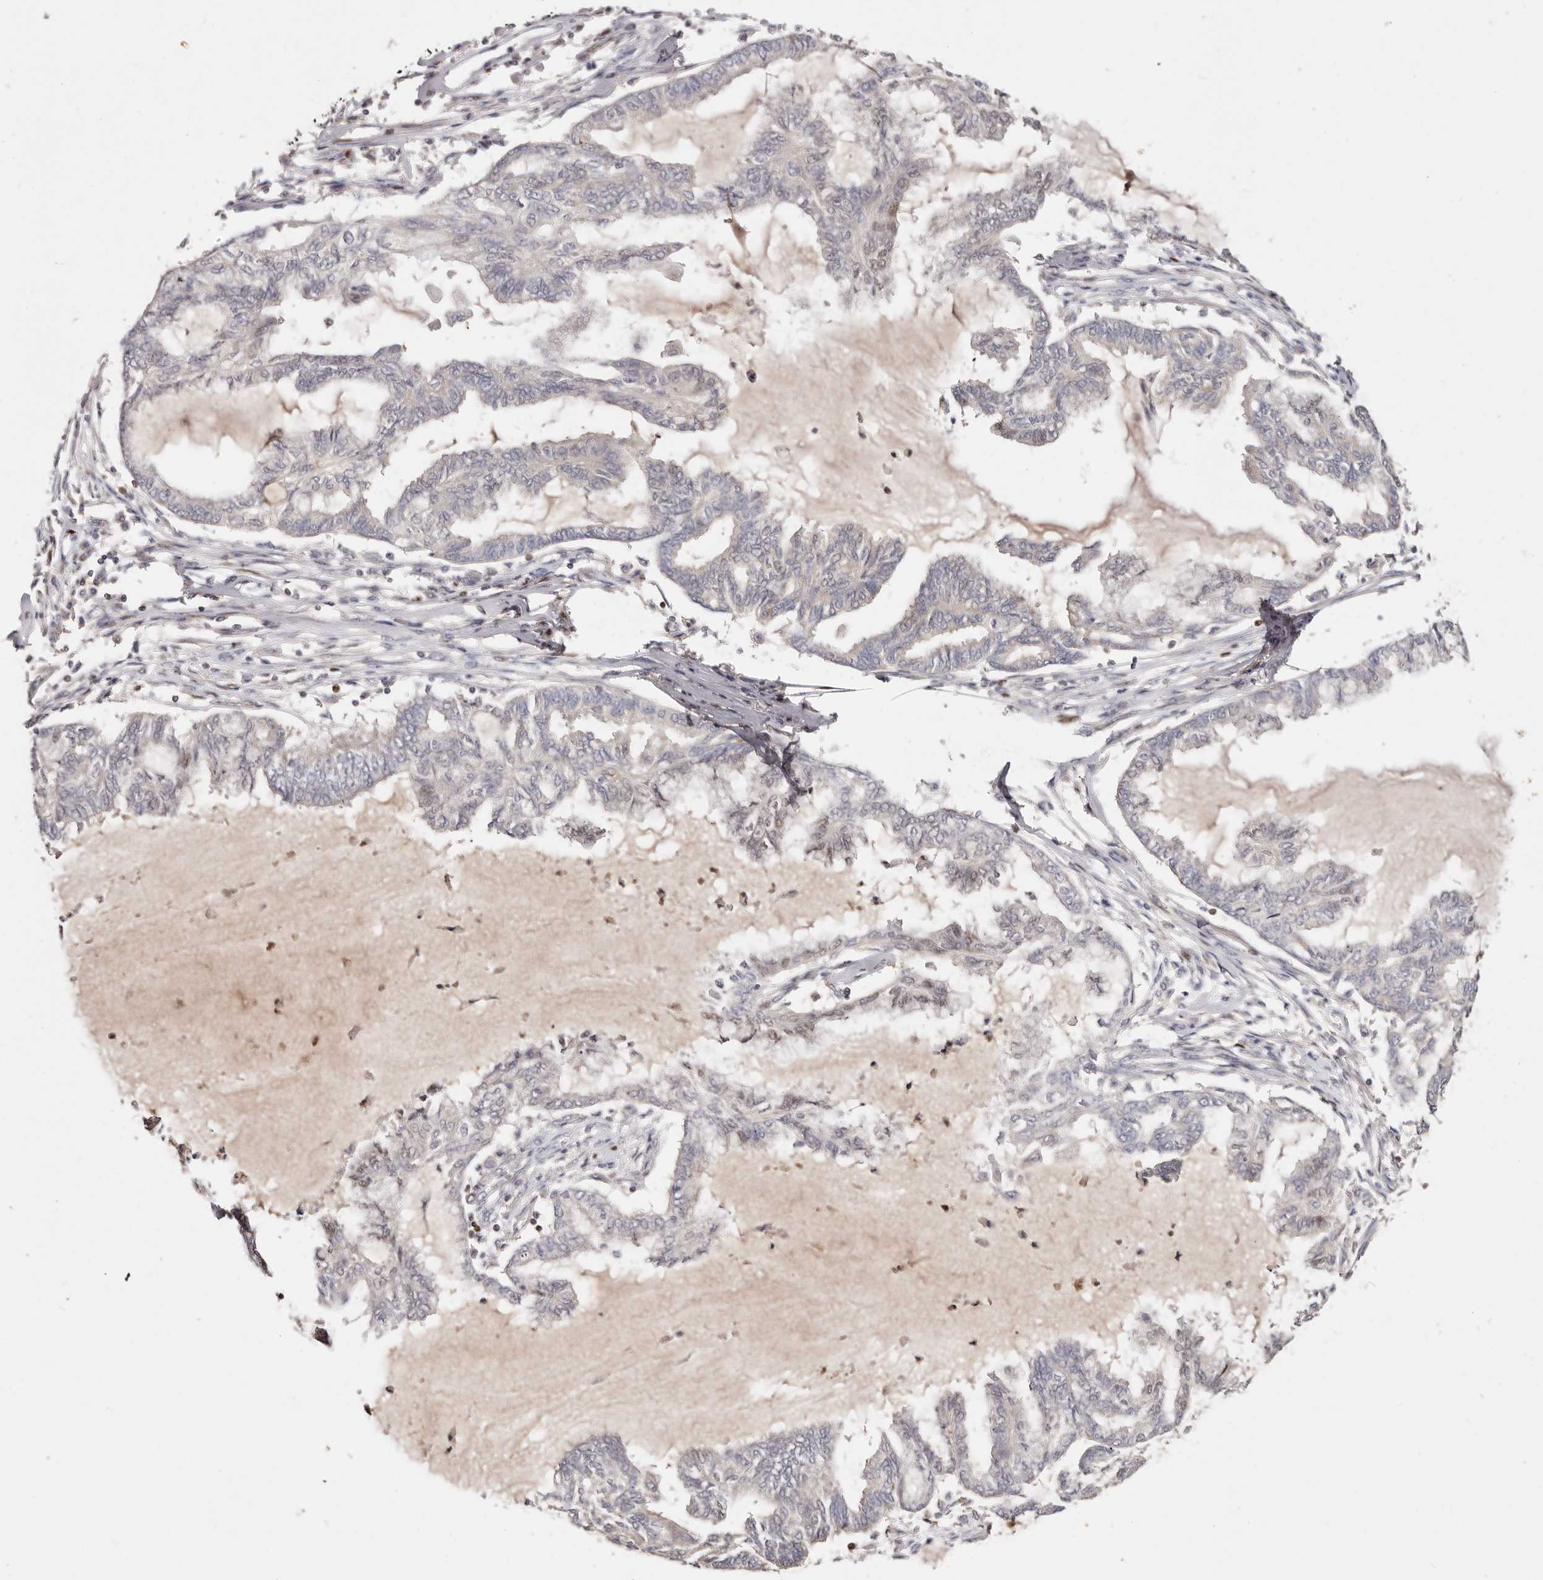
{"staining": {"intensity": "negative", "quantity": "none", "location": "none"}, "tissue": "endometrial cancer", "cell_type": "Tumor cells", "image_type": "cancer", "snomed": [{"axis": "morphology", "description": "Adenocarcinoma, NOS"}, {"axis": "topography", "description": "Endometrium"}], "caption": "The IHC image has no significant expression in tumor cells of adenocarcinoma (endometrial) tissue. (DAB (3,3'-diaminobenzidine) IHC with hematoxylin counter stain).", "gene": "IQGAP3", "patient": {"sex": "female", "age": 86}}